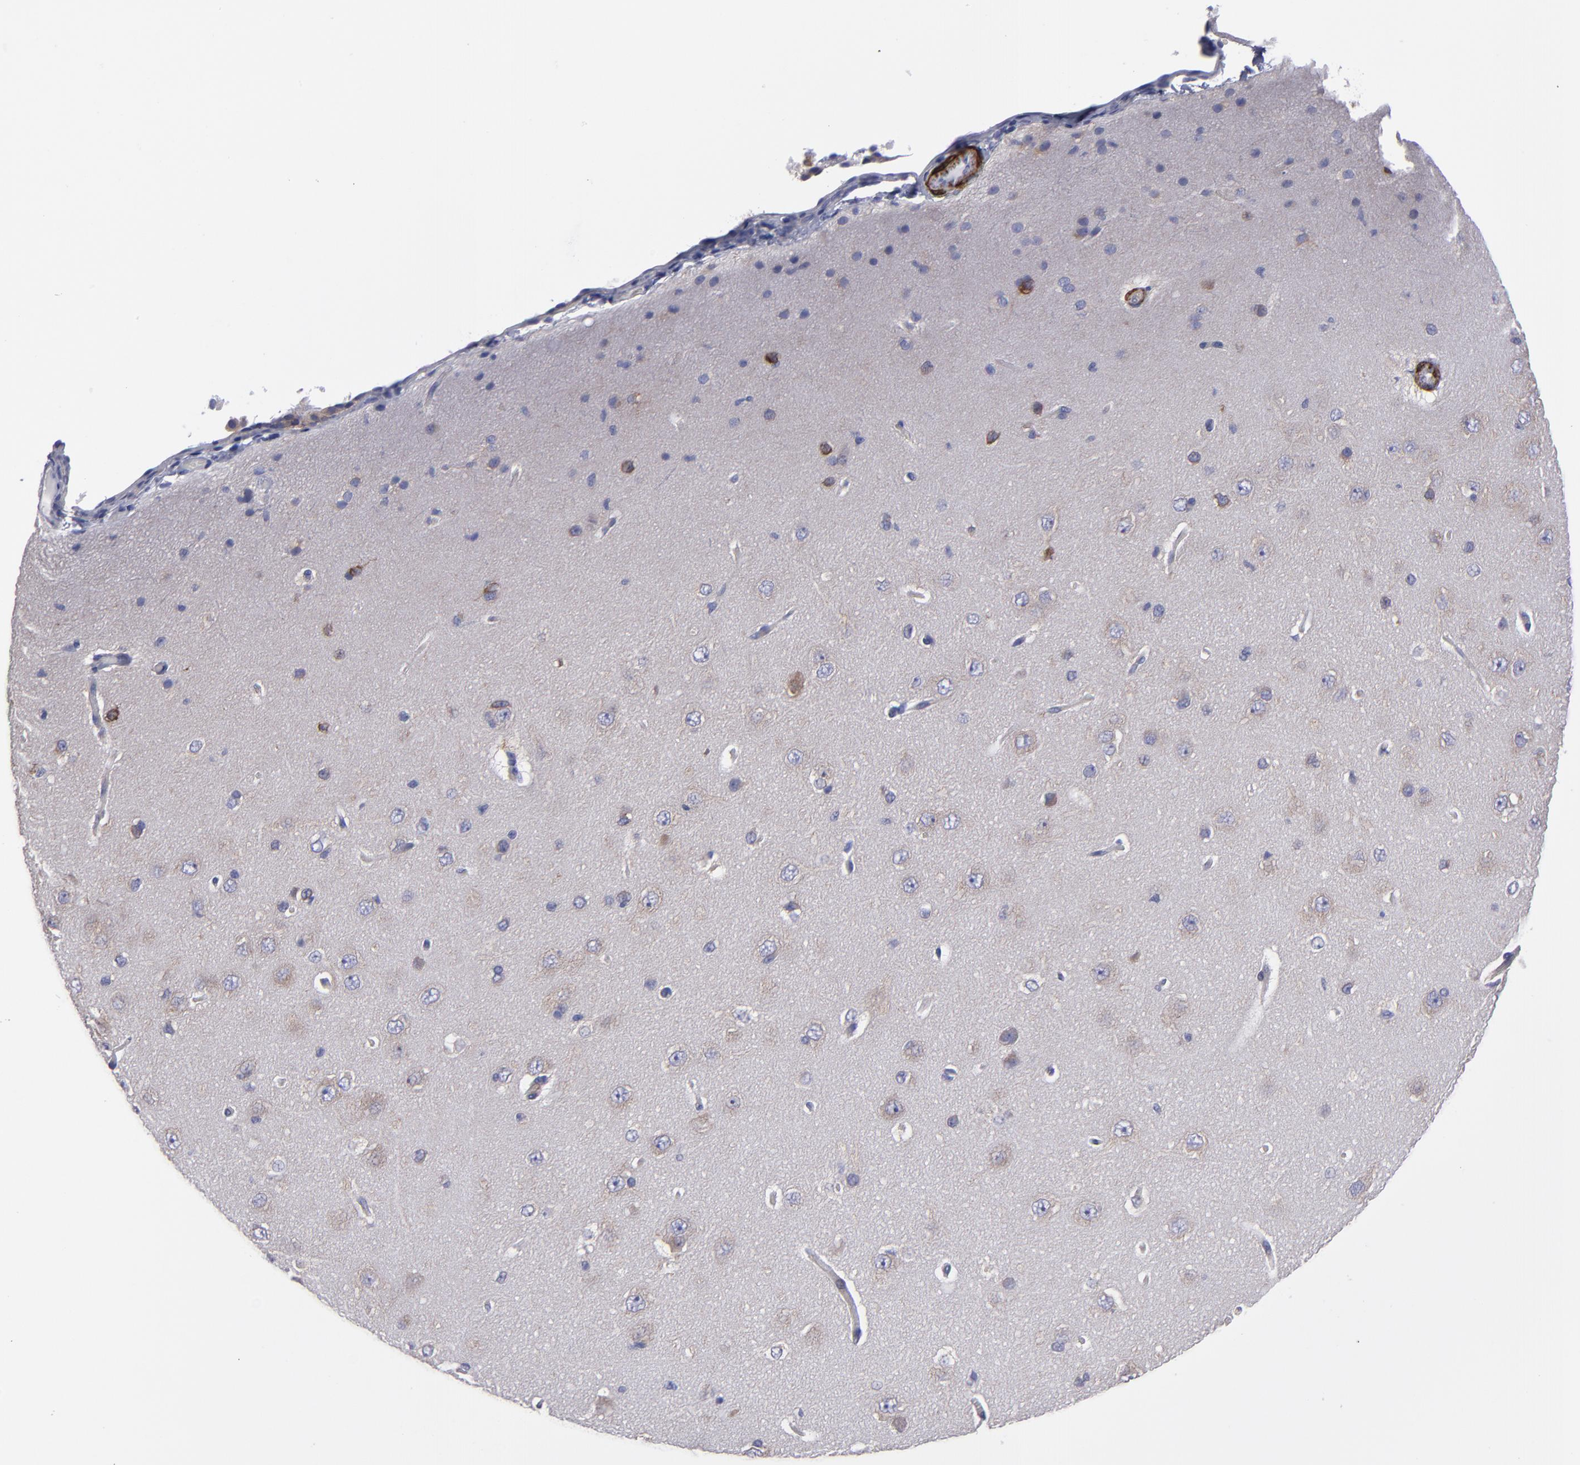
{"staining": {"intensity": "negative", "quantity": "none", "location": "none"}, "tissue": "cerebral cortex", "cell_type": "Endothelial cells", "image_type": "normal", "snomed": [{"axis": "morphology", "description": "Normal tissue, NOS"}, {"axis": "topography", "description": "Cerebral cortex"}], "caption": "IHC histopathology image of benign human cerebral cortex stained for a protein (brown), which shows no staining in endothelial cells. (DAB immunohistochemistry (IHC) visualized using brightfield microscopy, high magnification).", "gene": "SLMAP", "patient": {"sex": "female", "age": 45}}